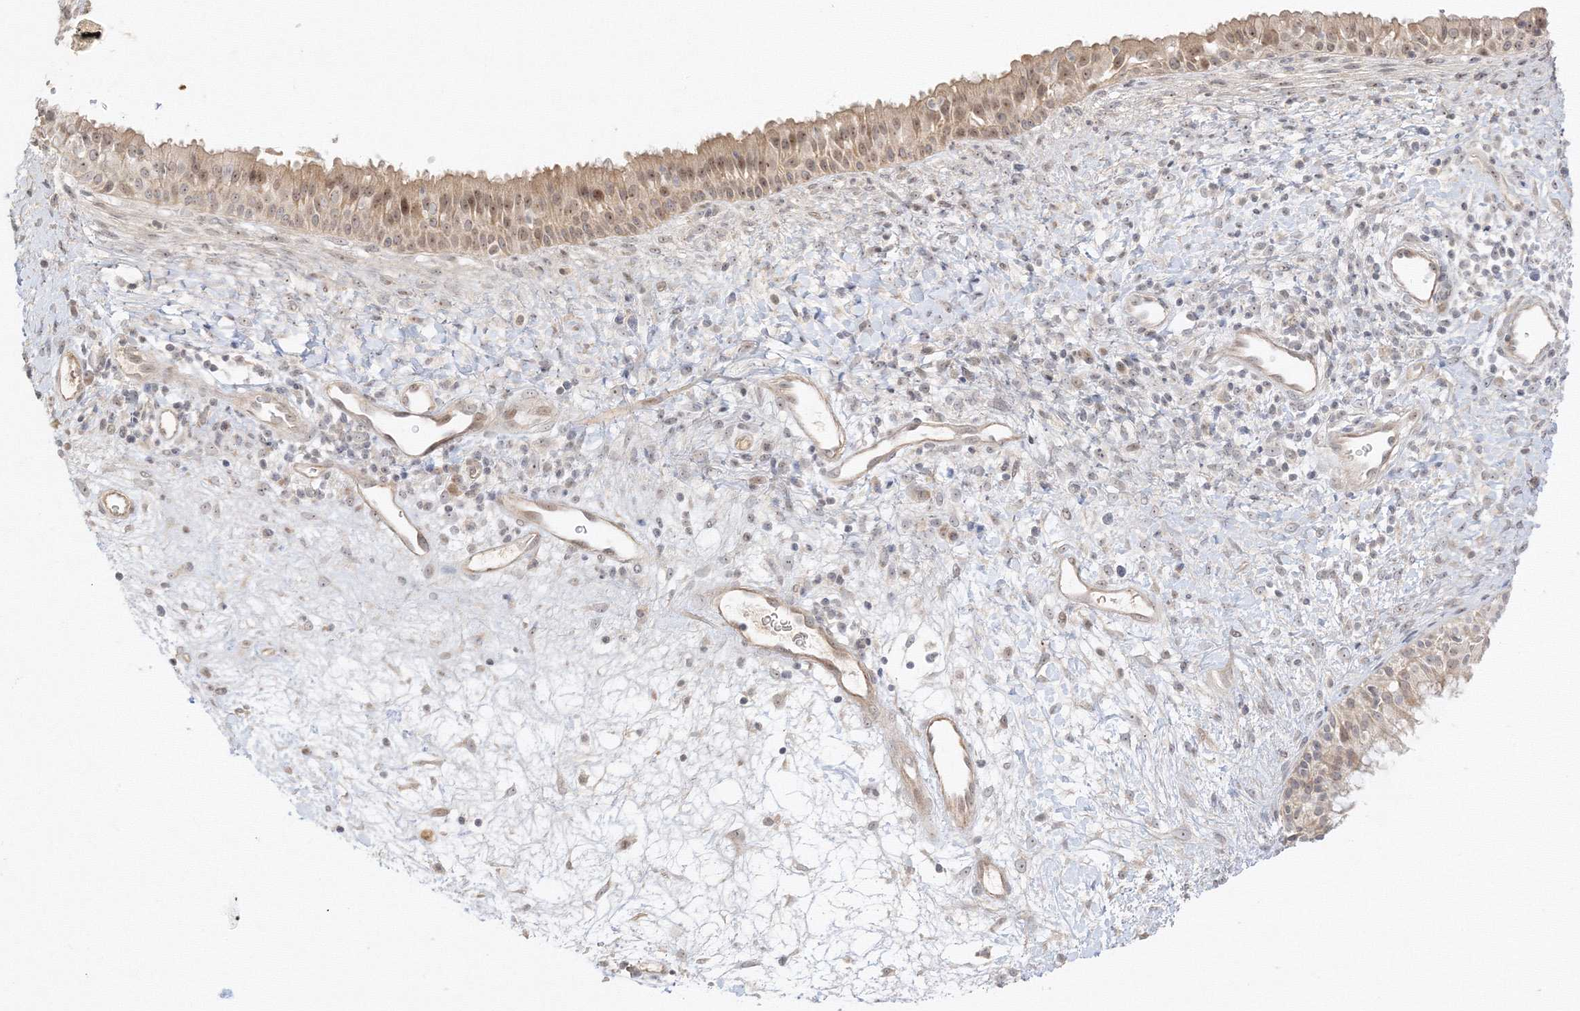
{"staining": {"intensity": "moderate", "quantity": ">75%", "location": "cytoplasmic/membranous,nuclear"}, "tissue": "nasopharynx", "cell_type": "Respiratory epithelial cells", "image_type": "normal", "snomed": [{"axis": "morphology", "description": "Normal tissue, NOS"}, {"axis": "topography", "description": "Nasopharynx"}], "caption": "Immunohistochemistry (IHC) of unremarkable human nasopharynx reveals medium levels of moderate cytoplasmic/membranous,nuclear staining in approximately >75% of respiratory epithelial cells. Using DAB (brown) and hematoxylin (blue) stains, captured at high magnification using brightfield microscopy.", "gene": "ETAA1", "patient": {"sex": "male", "age": 22}}